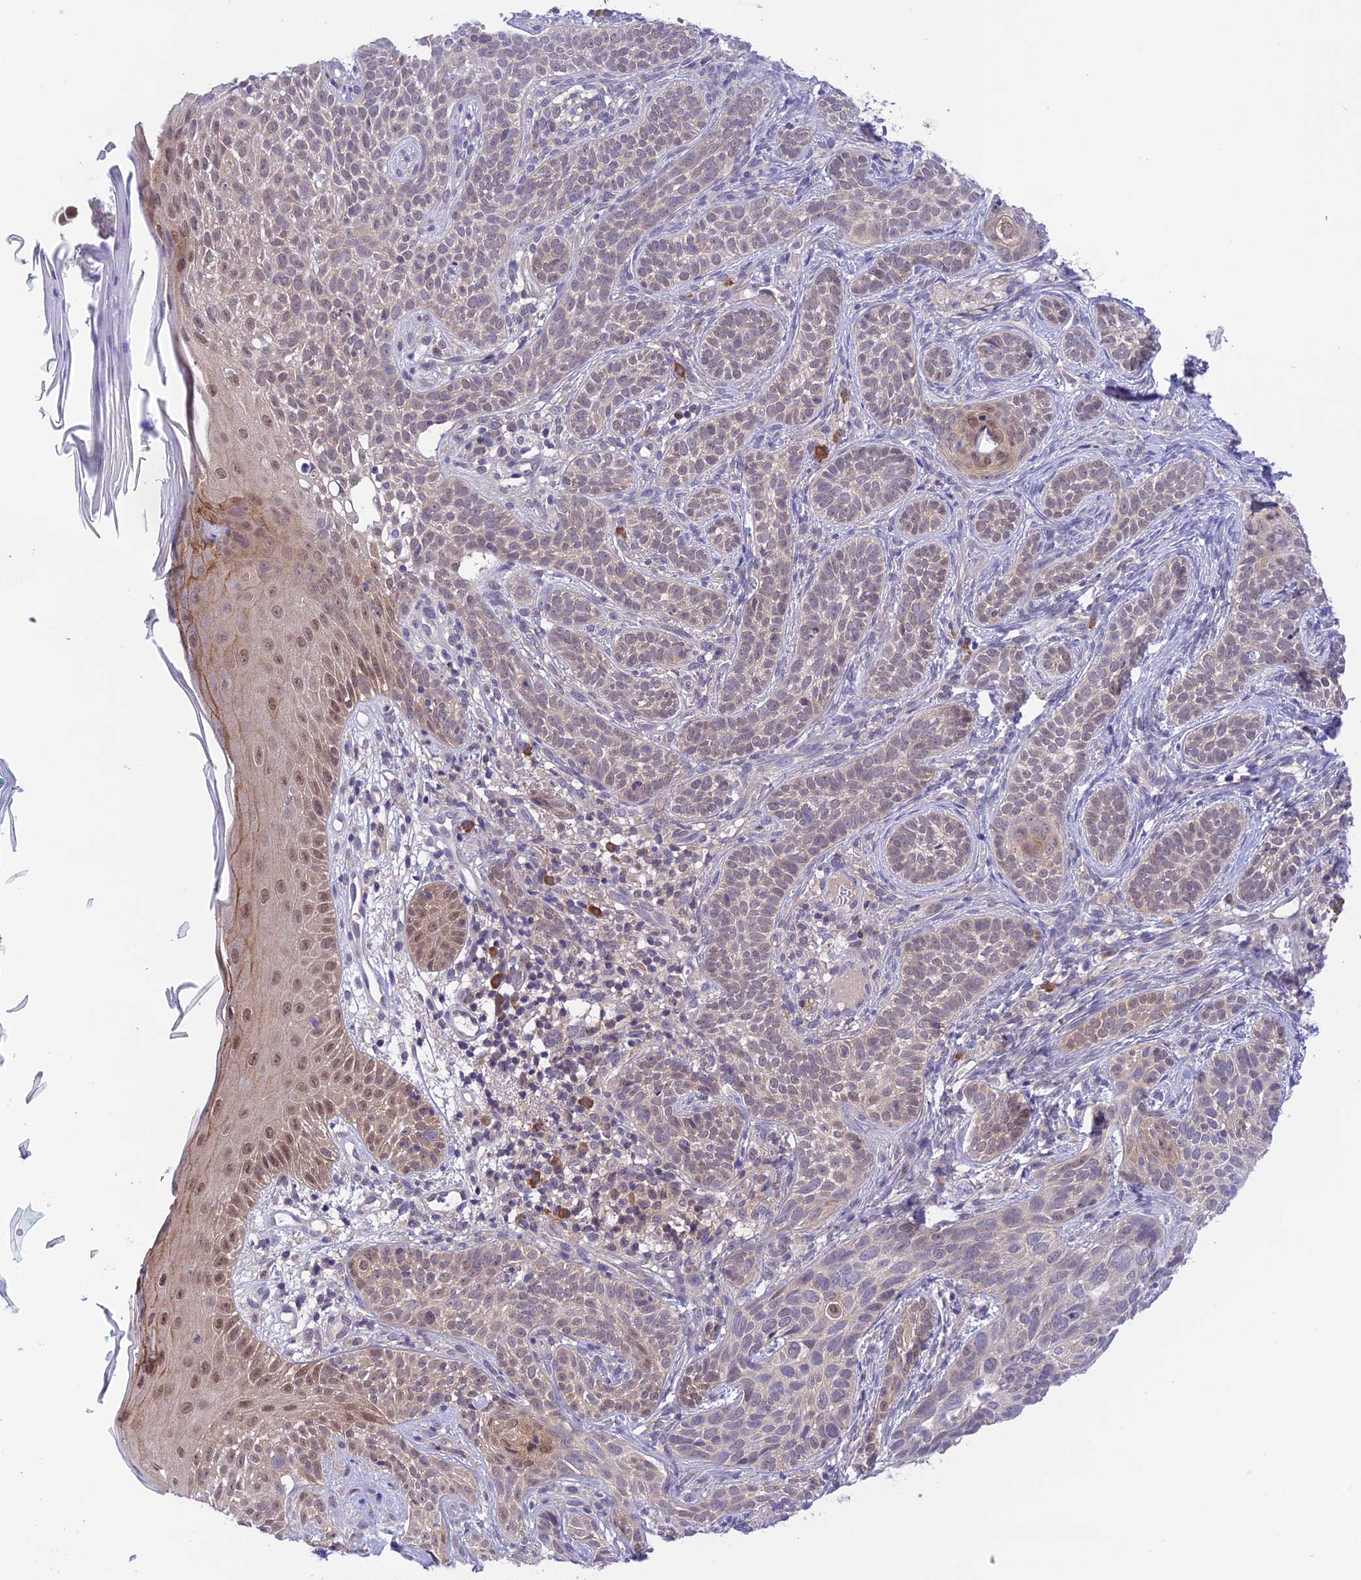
{"staining": {"intensity": "weak", "quantity": "<25%", "location": "nuclear"}, "tissue": "skin cancer", "cell_type": "Tumor cells", "image_type": "cancer", "snomed": [{"axis": "morphology", "description": "Basal cell carcinoma"}, {"axis": "topography", "description": "Skin"}], "caption": "DAB immunohistochemical staining of human basal cell carcinoma (skin) shows no significant expression in tumor cells.", "gene": "RNF126", "patient": {"sex": "male", "age": 71}}